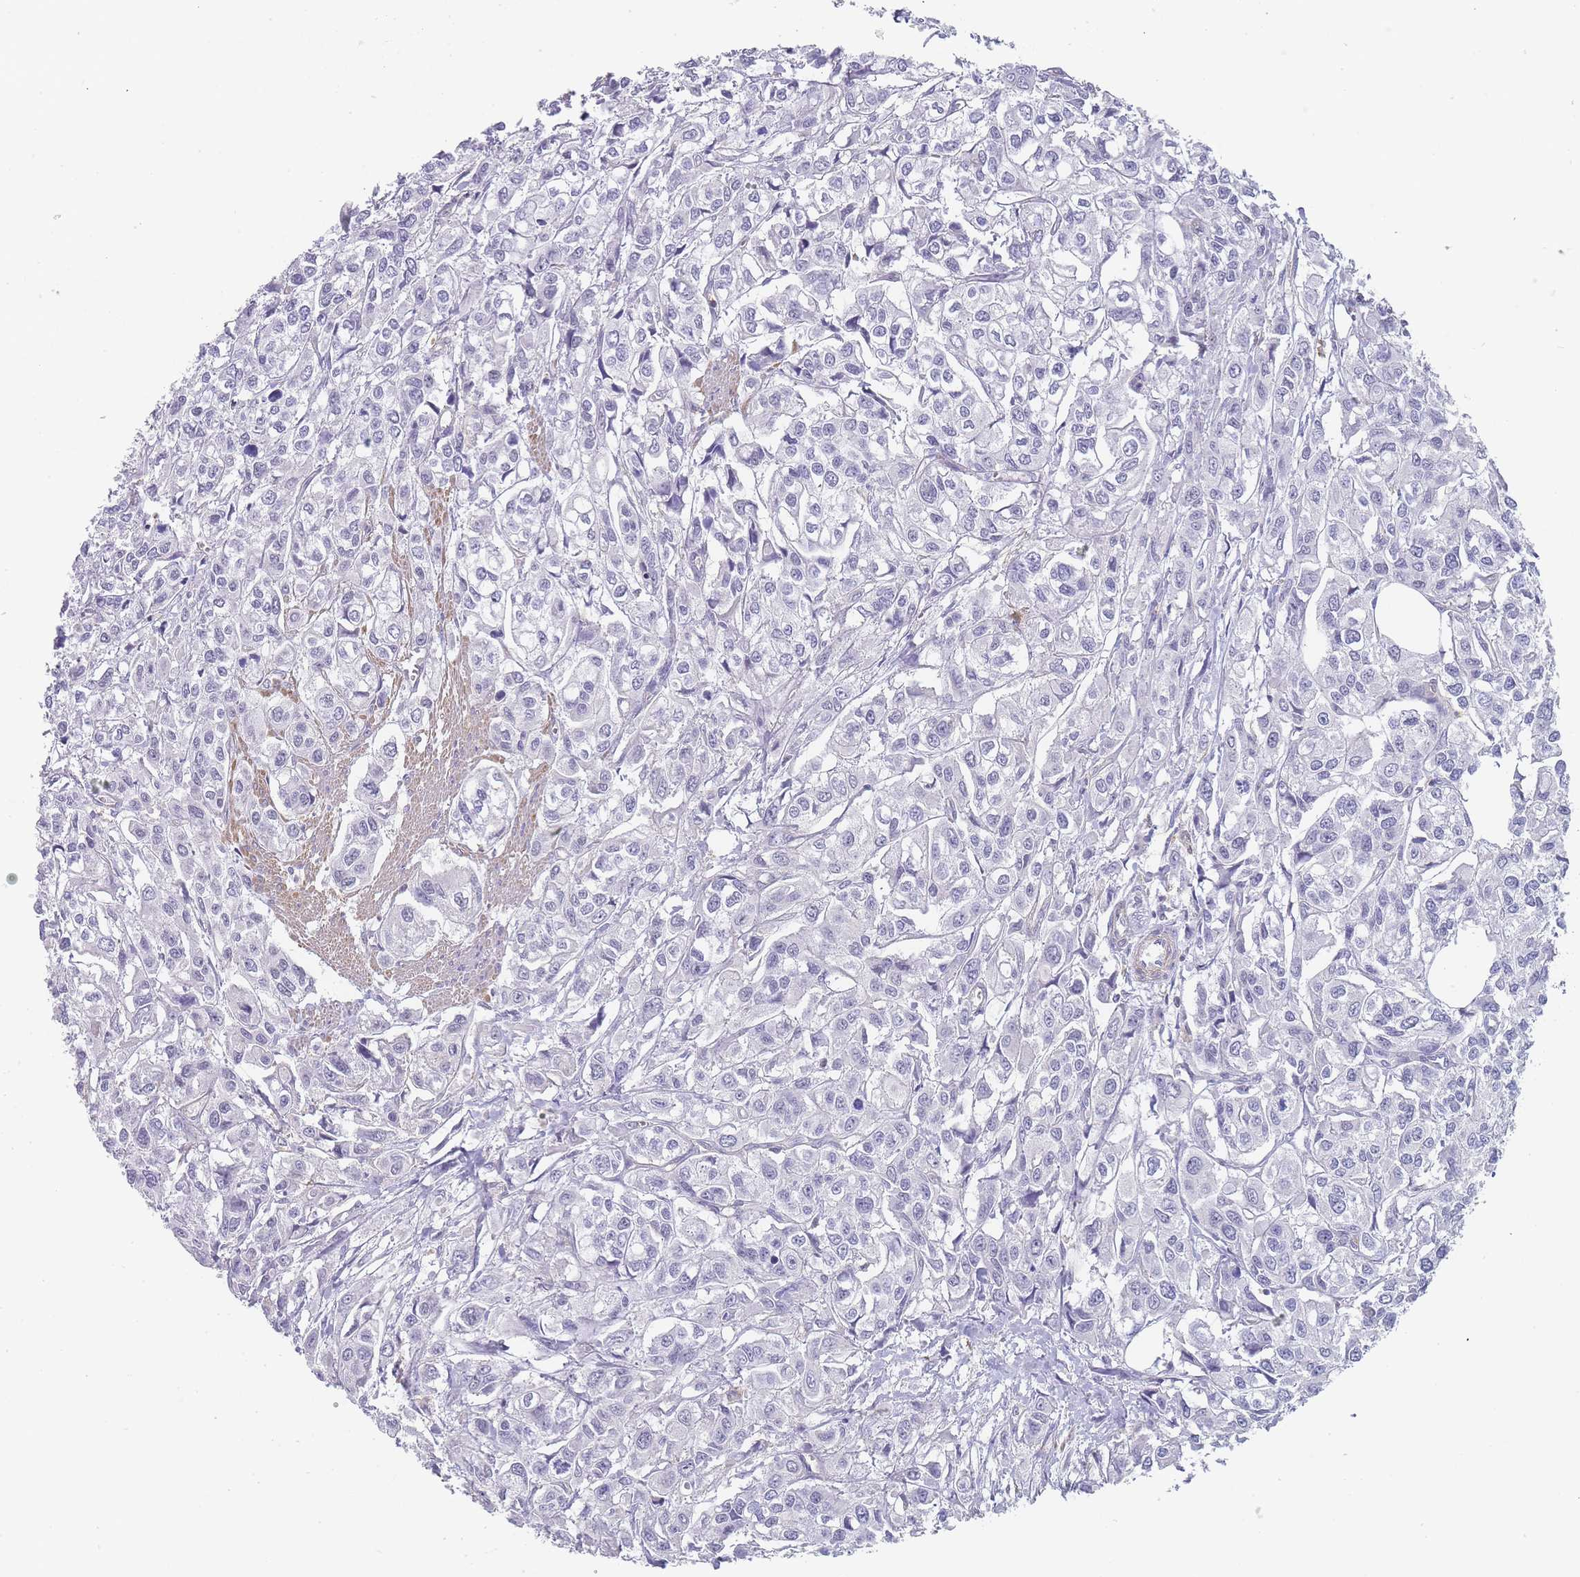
{"staining": {"intensity": "negative", "quantity": "none", "location": "none"}, "tissue": "urothelial cancer", "cell_type": "Tumor cells", "image_type": "cancer", "snomed": [{"axis": "morphology", "description": "Urothelial carcinoma, High grade"}, {"axis": "topography", "description": "Urinary bladder"}], "caption": "The histopathology image shows no significant staining in tumor cells of urothelial carcinoma (high-grade). (Immunohistochemistry, brightfield microscopy, high magnification).", "gene": "NOP14", "patient": {"sex": "male", "age": 67}}